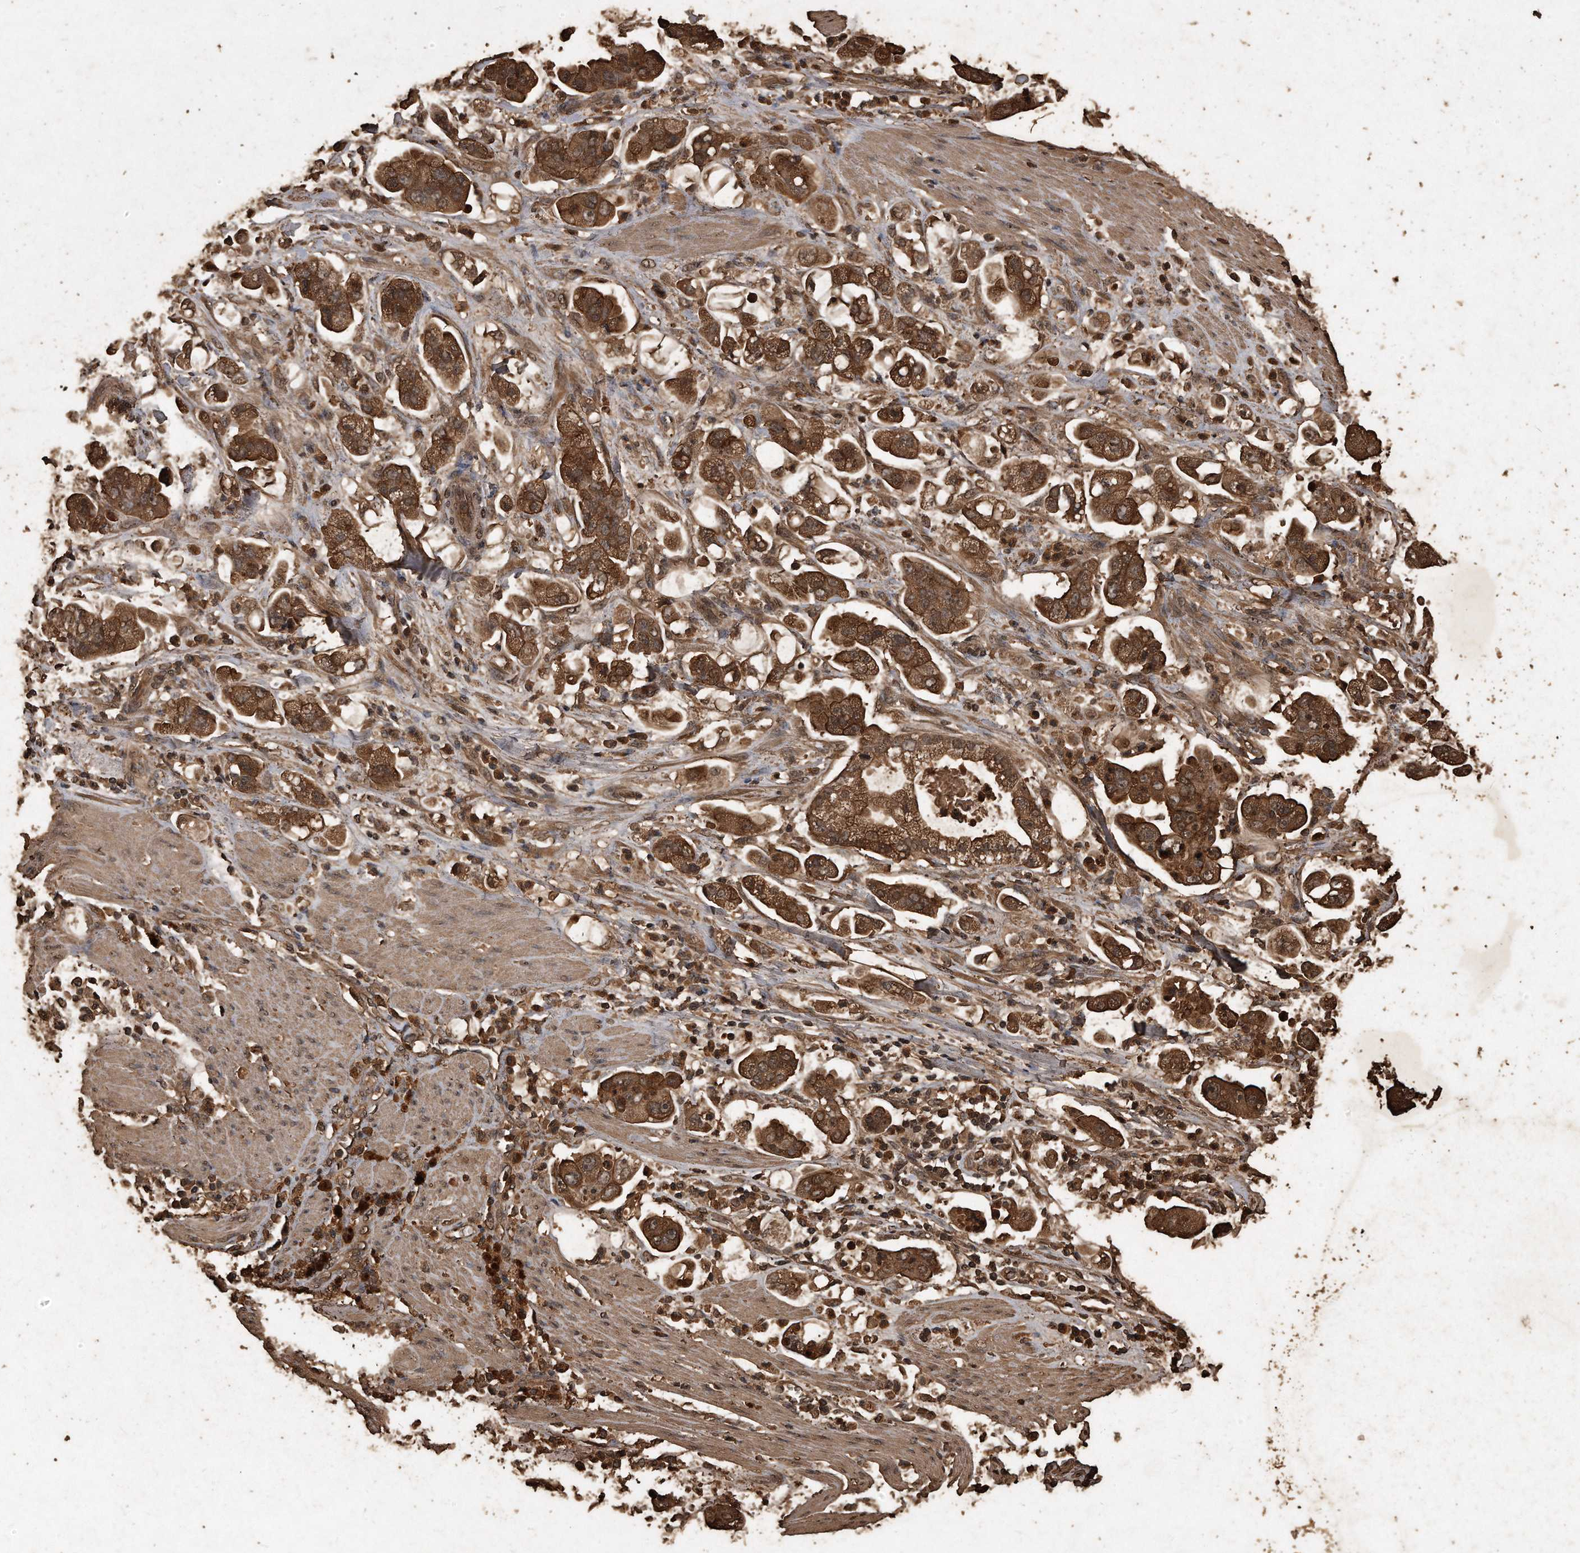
{"staining": {"intensity": "strong", "quantity": ">75%", "location": "cytoplasmic/membranous"}, "tissue": "stomach cancer", "cell_type": "Tumor cells", "image_type": "cancer", "snomed": [{"axis": "morphology", "description": "Adenocarcinoma, NOS"}, {"axis": "topography", "description": "Stomach"}], "caption": "DAB immunohistochemical staining of human stomach cancer (adenocarcinoma) reveals strong cytoplasmic/membranous protein staining in approximately >75% of tumor cells.", "gene": "CFLAR", "patient": {"sex": "male", "age": 62}}